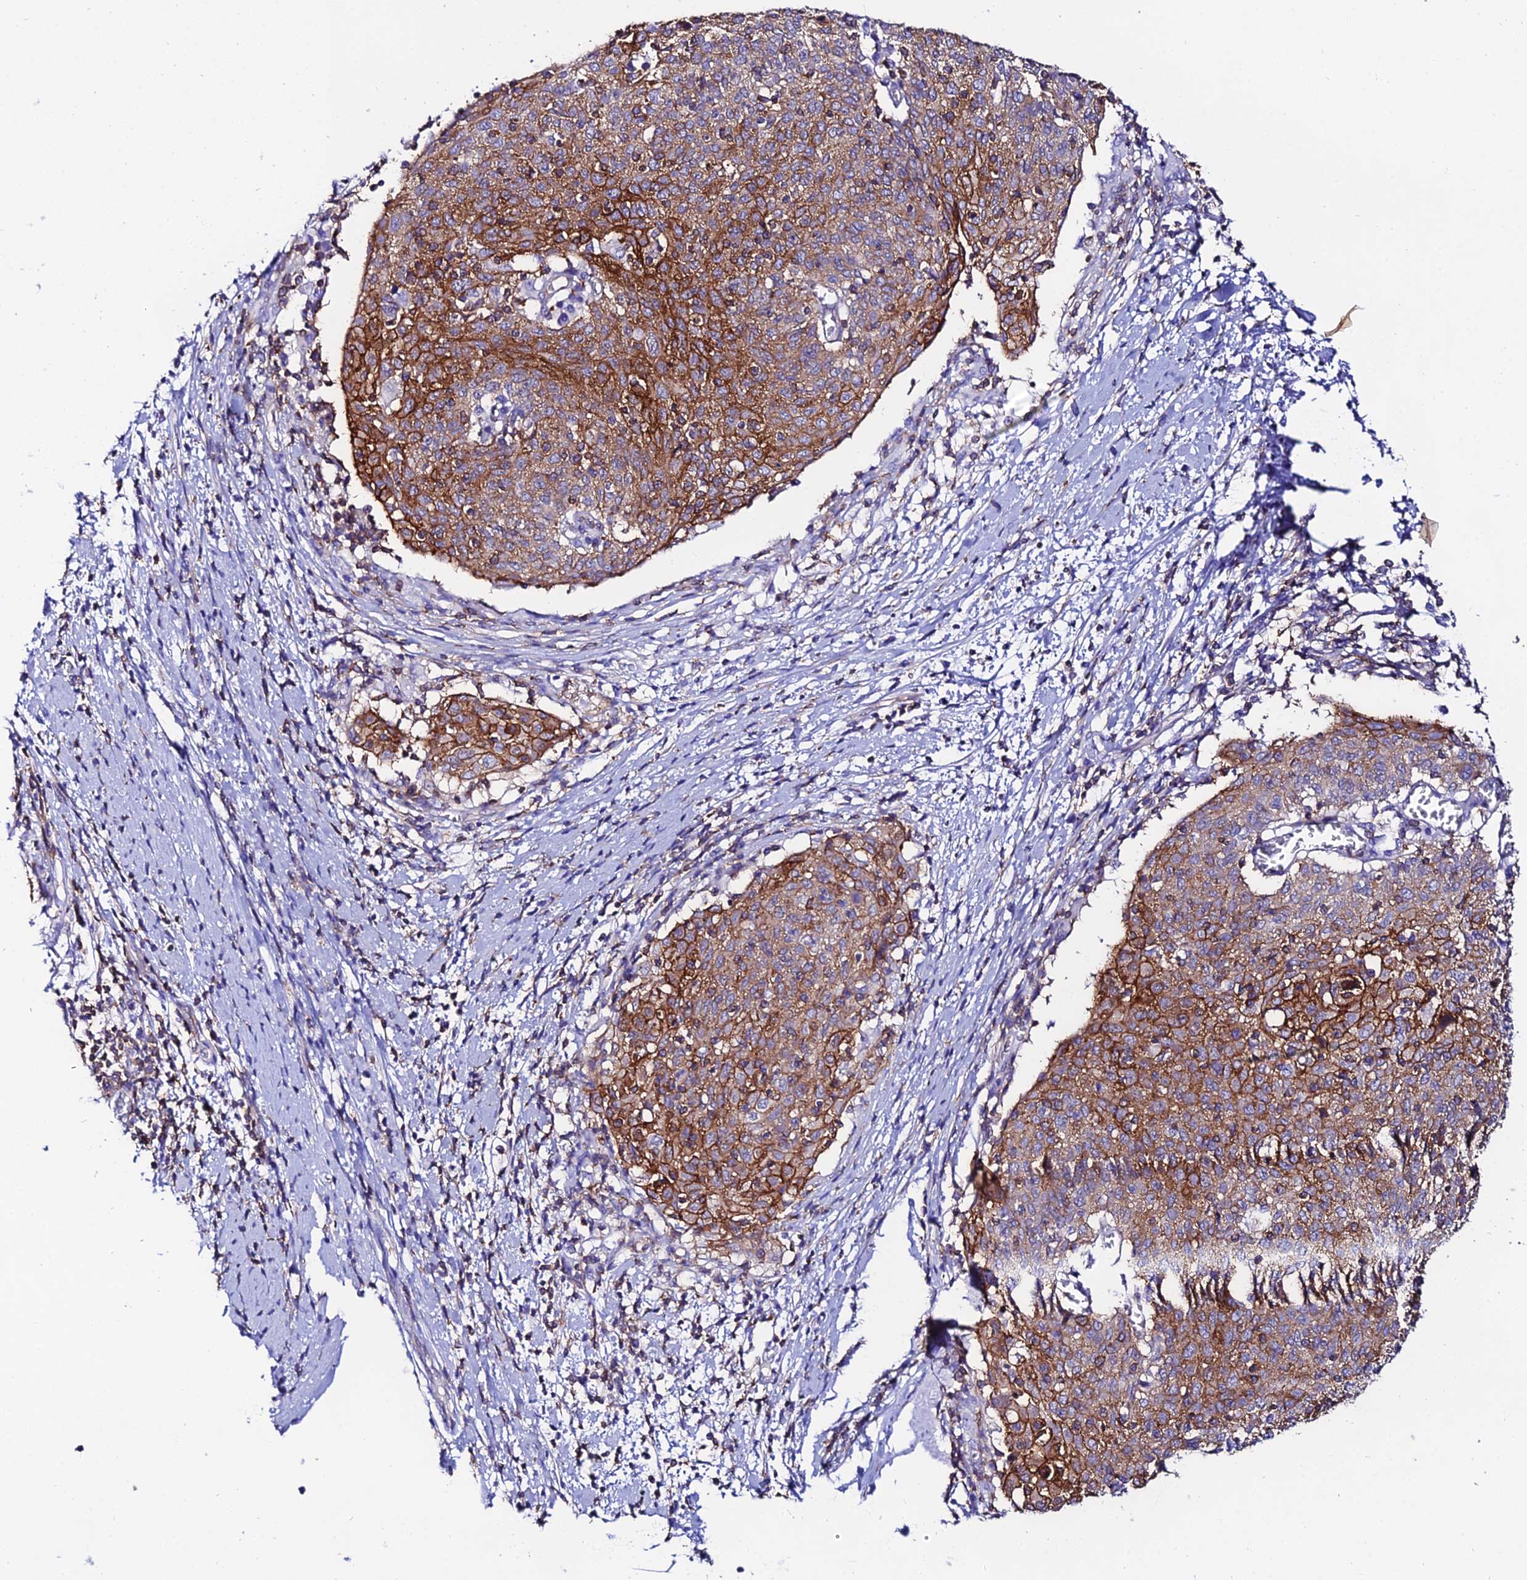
{"staining": {"intensity": "moderate", "quantity": ">75%", "location": "cytoplasmic/membranous"}, "tissue": "cervical cancer", "cell_type": "Tumor cells", "image_type": "cancer", "snomed": [{"axis": "morphology", "description": "Squamous cell carcinoma, NOS"}, {"axis": "topography", "description": "Cervix"}], "caption": "Immunohistochemistry (DAB) staining of human cervical squamous cell carcinoma exhibits moderate cytoplasmic/membranous protein positivity in approximately >75% of tumor cells. (brown staining indicates protein expression, while blue staining denotes nuclei).", "gene": "S100A16", "patient": {"sex": "female", "age": 52}}